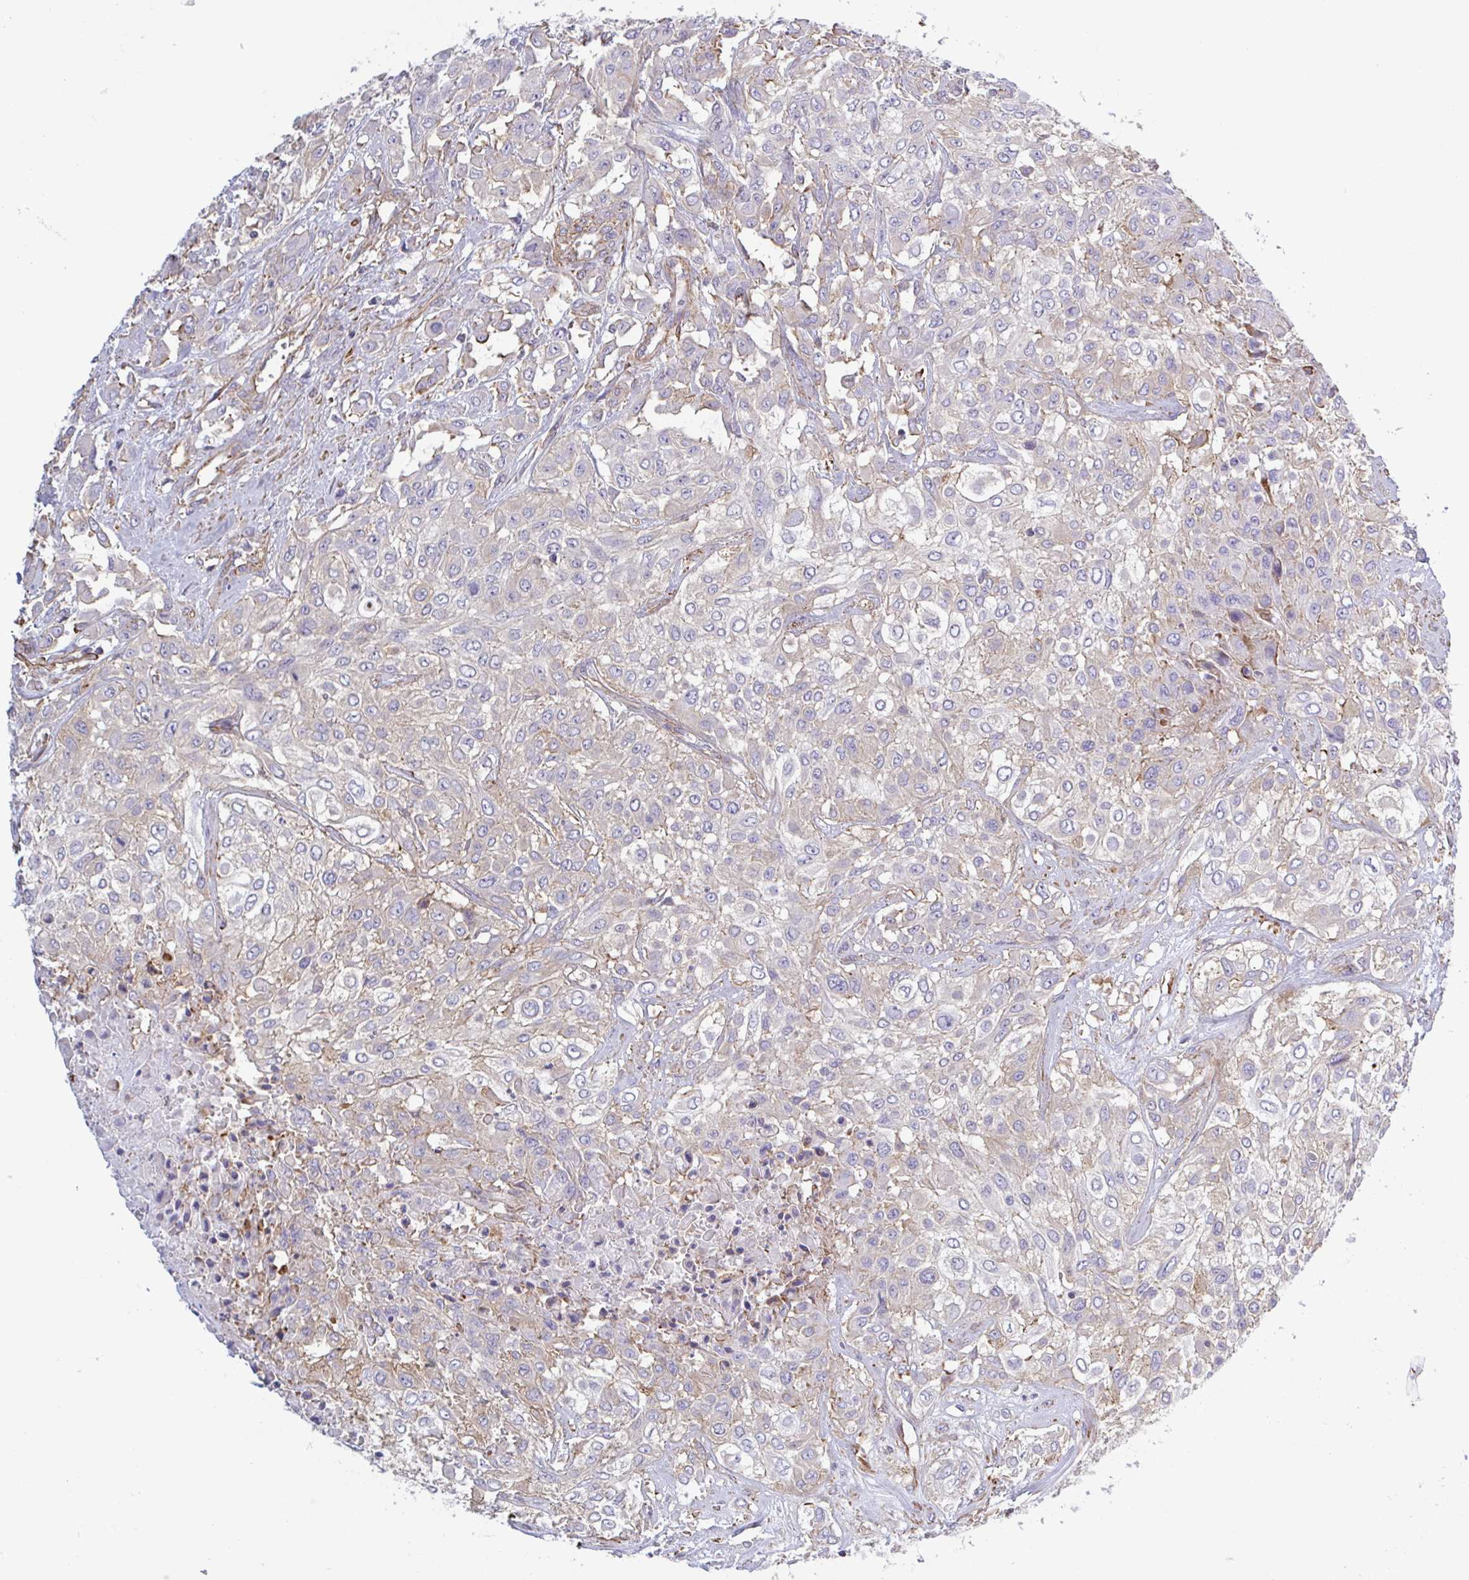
{"staining": {"intensity": "weak", "quantity": "<25%", "location": "cytoplasmic/membranous"}, "tissue": "urothelial cancer", "cell_type": "Tumor cells", "image_type": "cancer", "snomed": [{"axis": "morphology", "description": "Urothelial carcinoma, High grade"}, {"axis": "topography", "description": "Urinary bladder"}], "caption": "Immunohistochemical staining of urothelial cancer demonstrates no significant expression in tumor cells. (Brightfield microscopy of DAB immunohistochemistry at high magnification).", "gene": "SHISA7", "patient": {"sex": "male", "age": 57}}